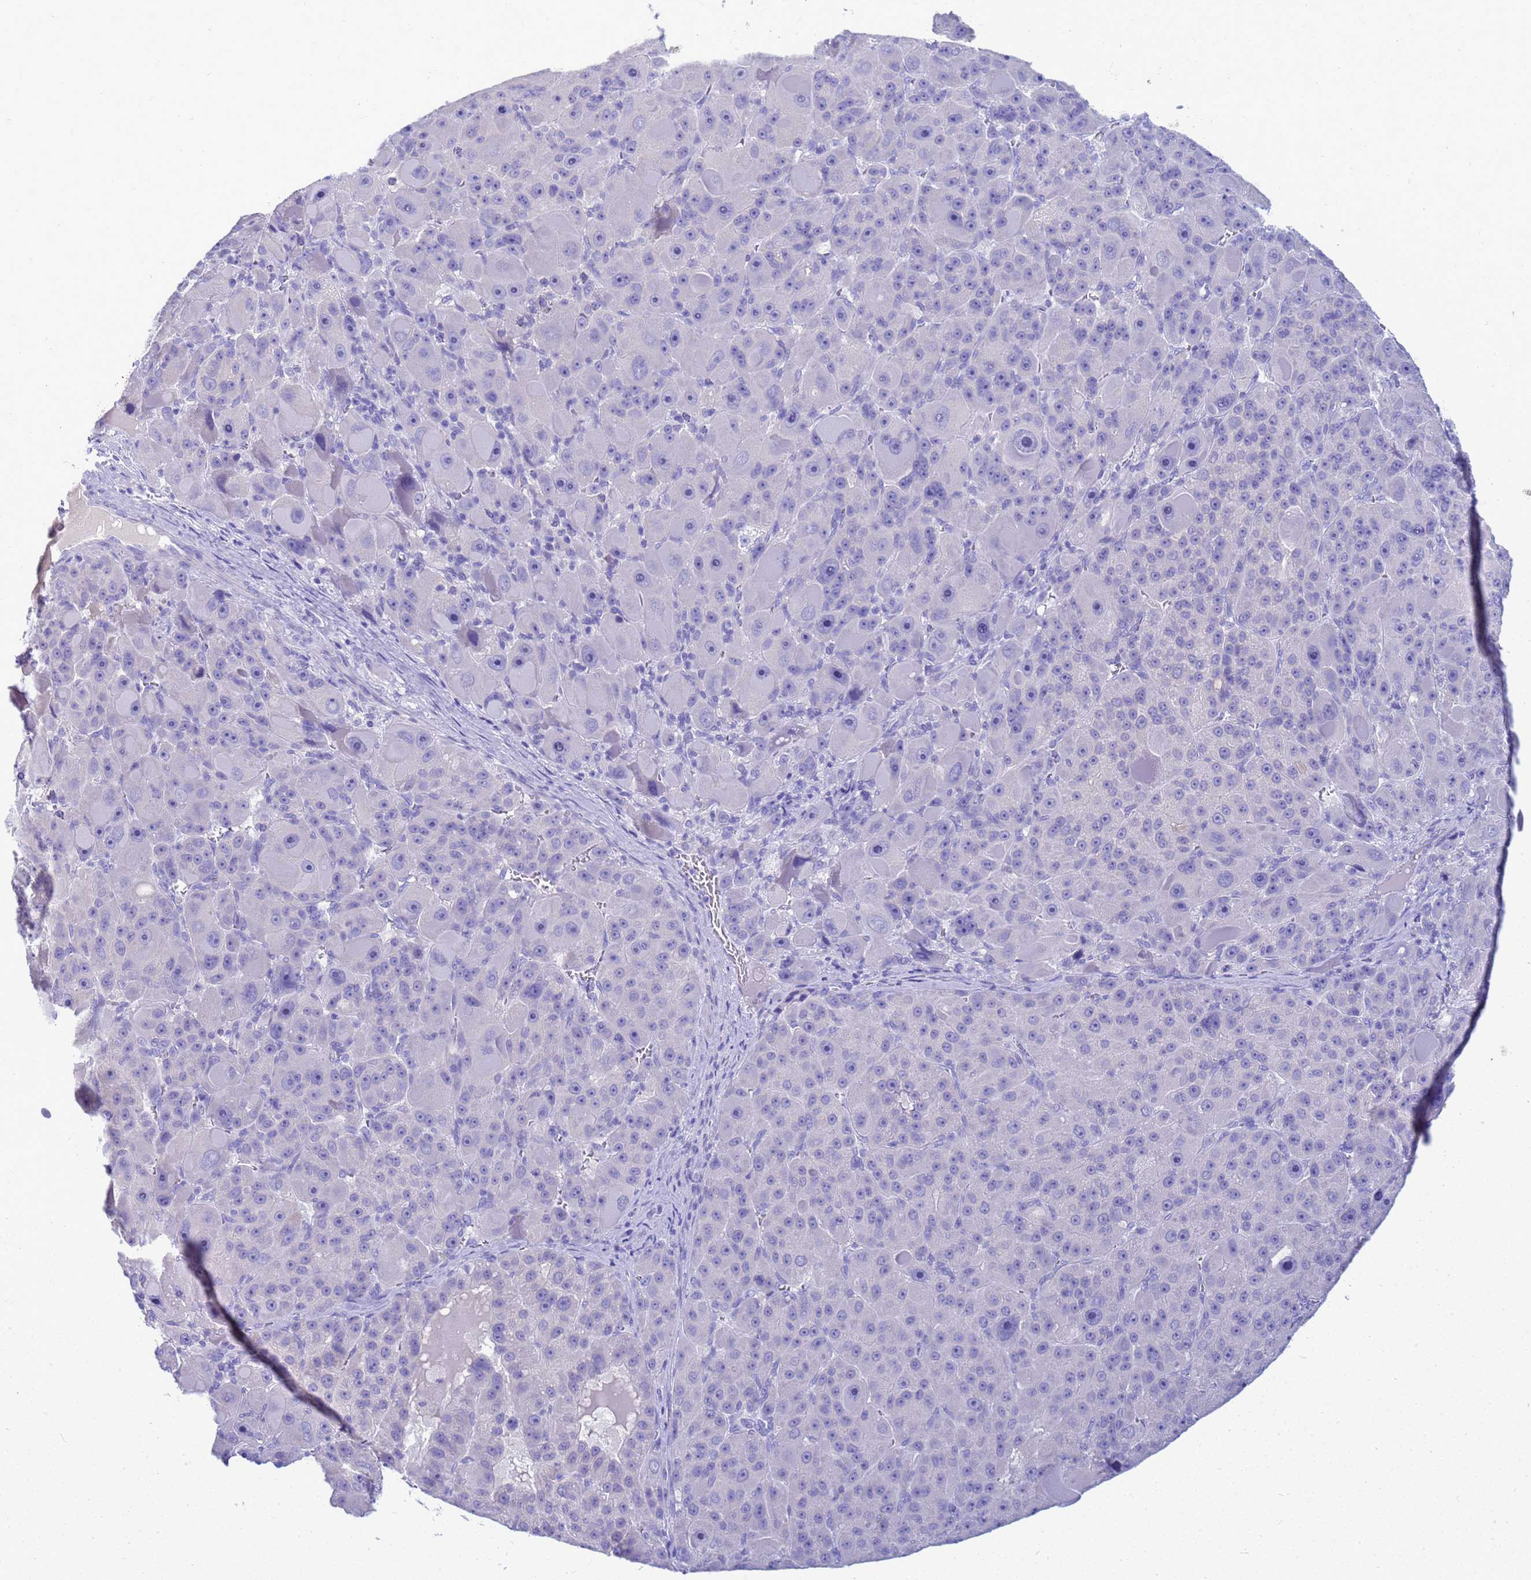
{"staining": {"intensity": "negative", "quantity": "none", "location": "none"}, "tissue": "liver cancer", "cell_type": "Tumor cells", "image_type": "cancer", "snomed": [{"axis": "morphology", "description": "Carcinoma, Hepatocellular, NOS"}, {"axis": "topography", "description": "Liver"}], "caption": "IHC micrograph of neoplastic tissue: human liver cancer (hepatocellular carcinoma) stained with DAB (3,3'-diaminobenzidine) demonstrates no significant protein expression in tumor cells. Brightfield microscopy of IHC stained with DAB (3,3'-diaminobenzidine) (brown) and hematoxylin (blue), captured at high magnification.", "gene": "SYCN", "patient": {"sex": "male", "age": 76}}